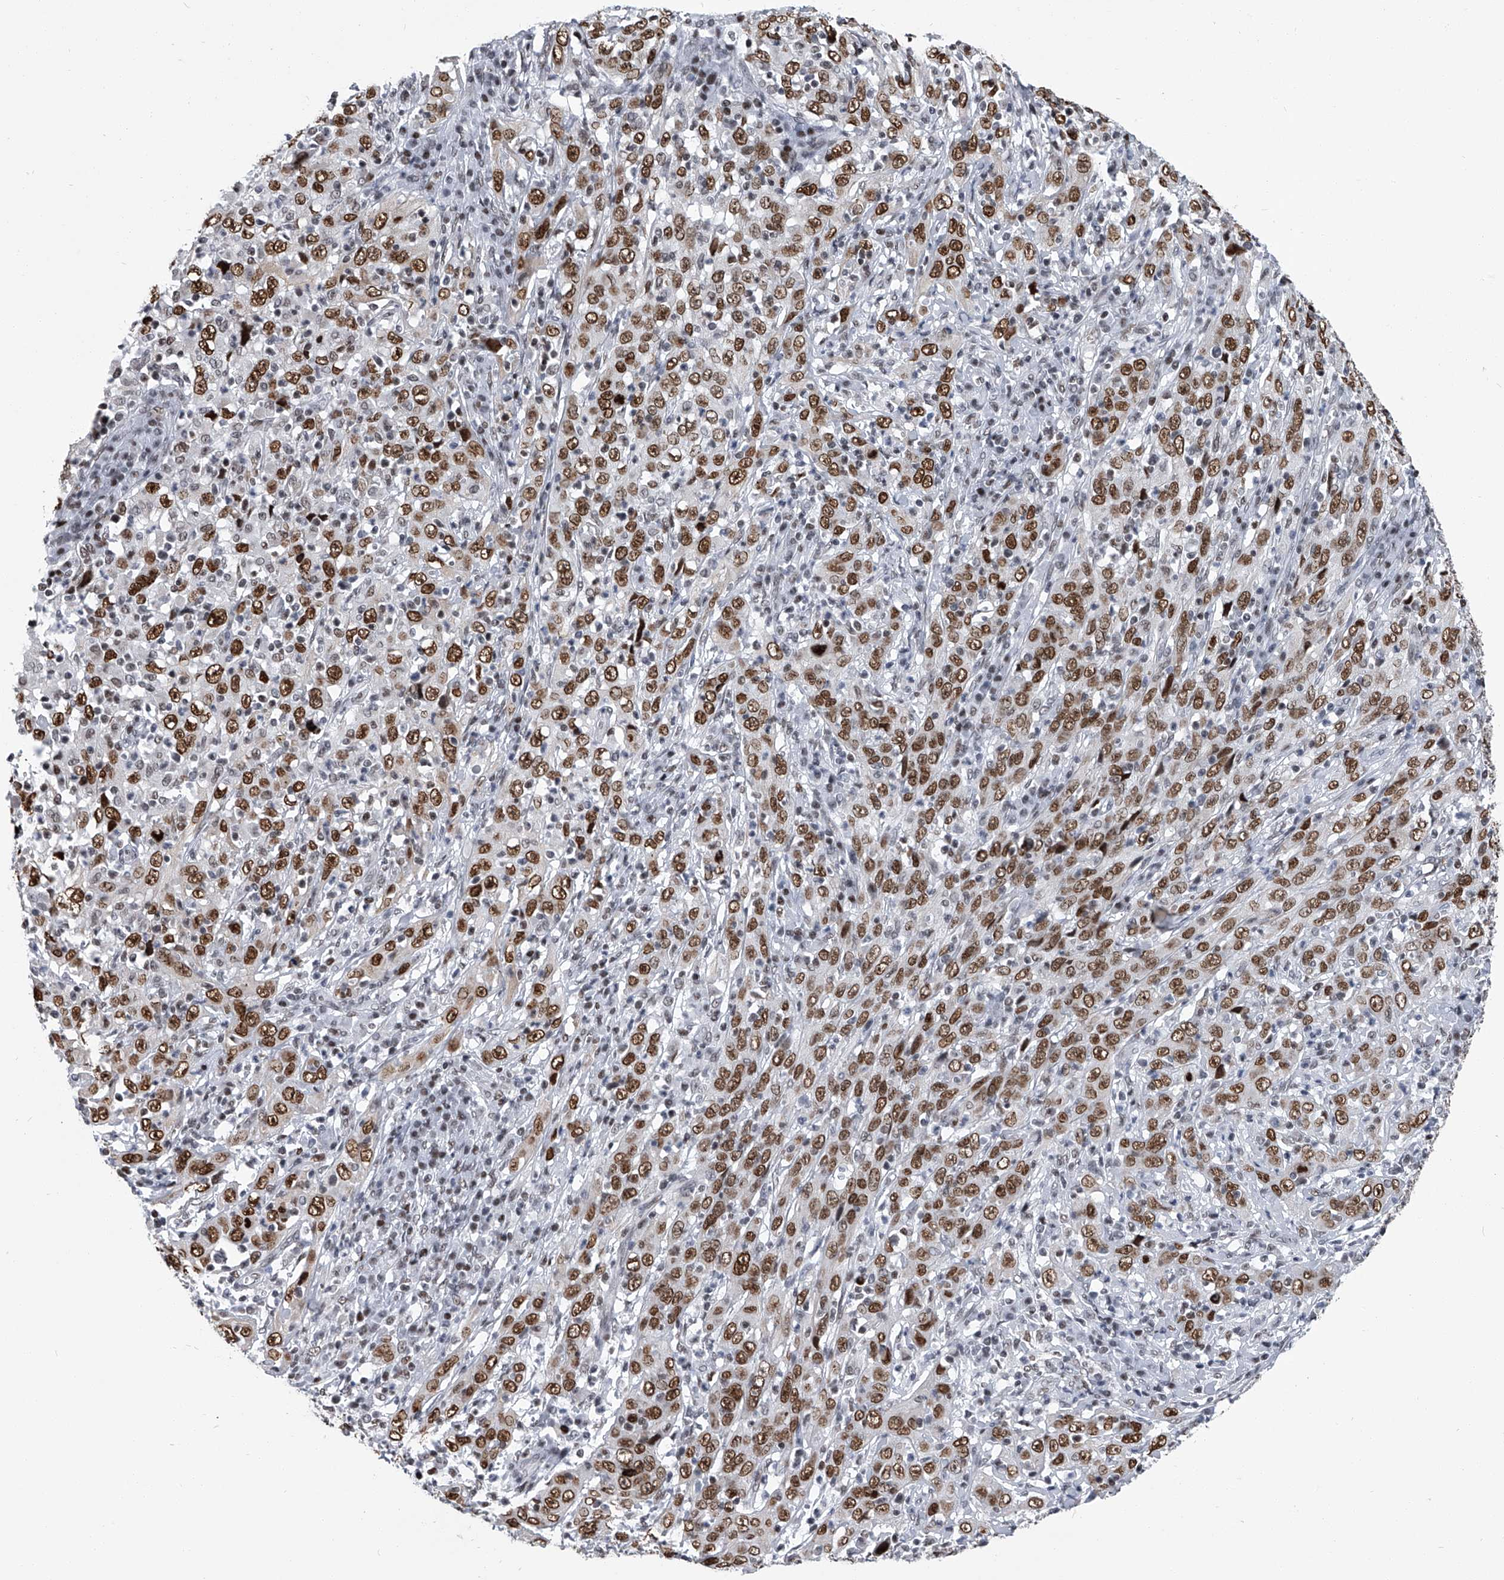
{"staining": {"intensity": "moderate", "quantity": ">75%", "location": "nuclear"}, "tissue": "cervical cancer", "cell_type": "Tumor cells", "image_type": "cancer", "snomed": [{"axis": "morphology", "description": "Squamous cell carcinoma, NOS"}, {"axis": "topography", "description": "Cervix"}], "caption": "The image displays a brown stain indicating the presence of a protein in the nuclear of tumor cells in cervical squamous cell carcinoma.", "gene": "SIM2", "patient": {"sex": "female", "age": 46}}